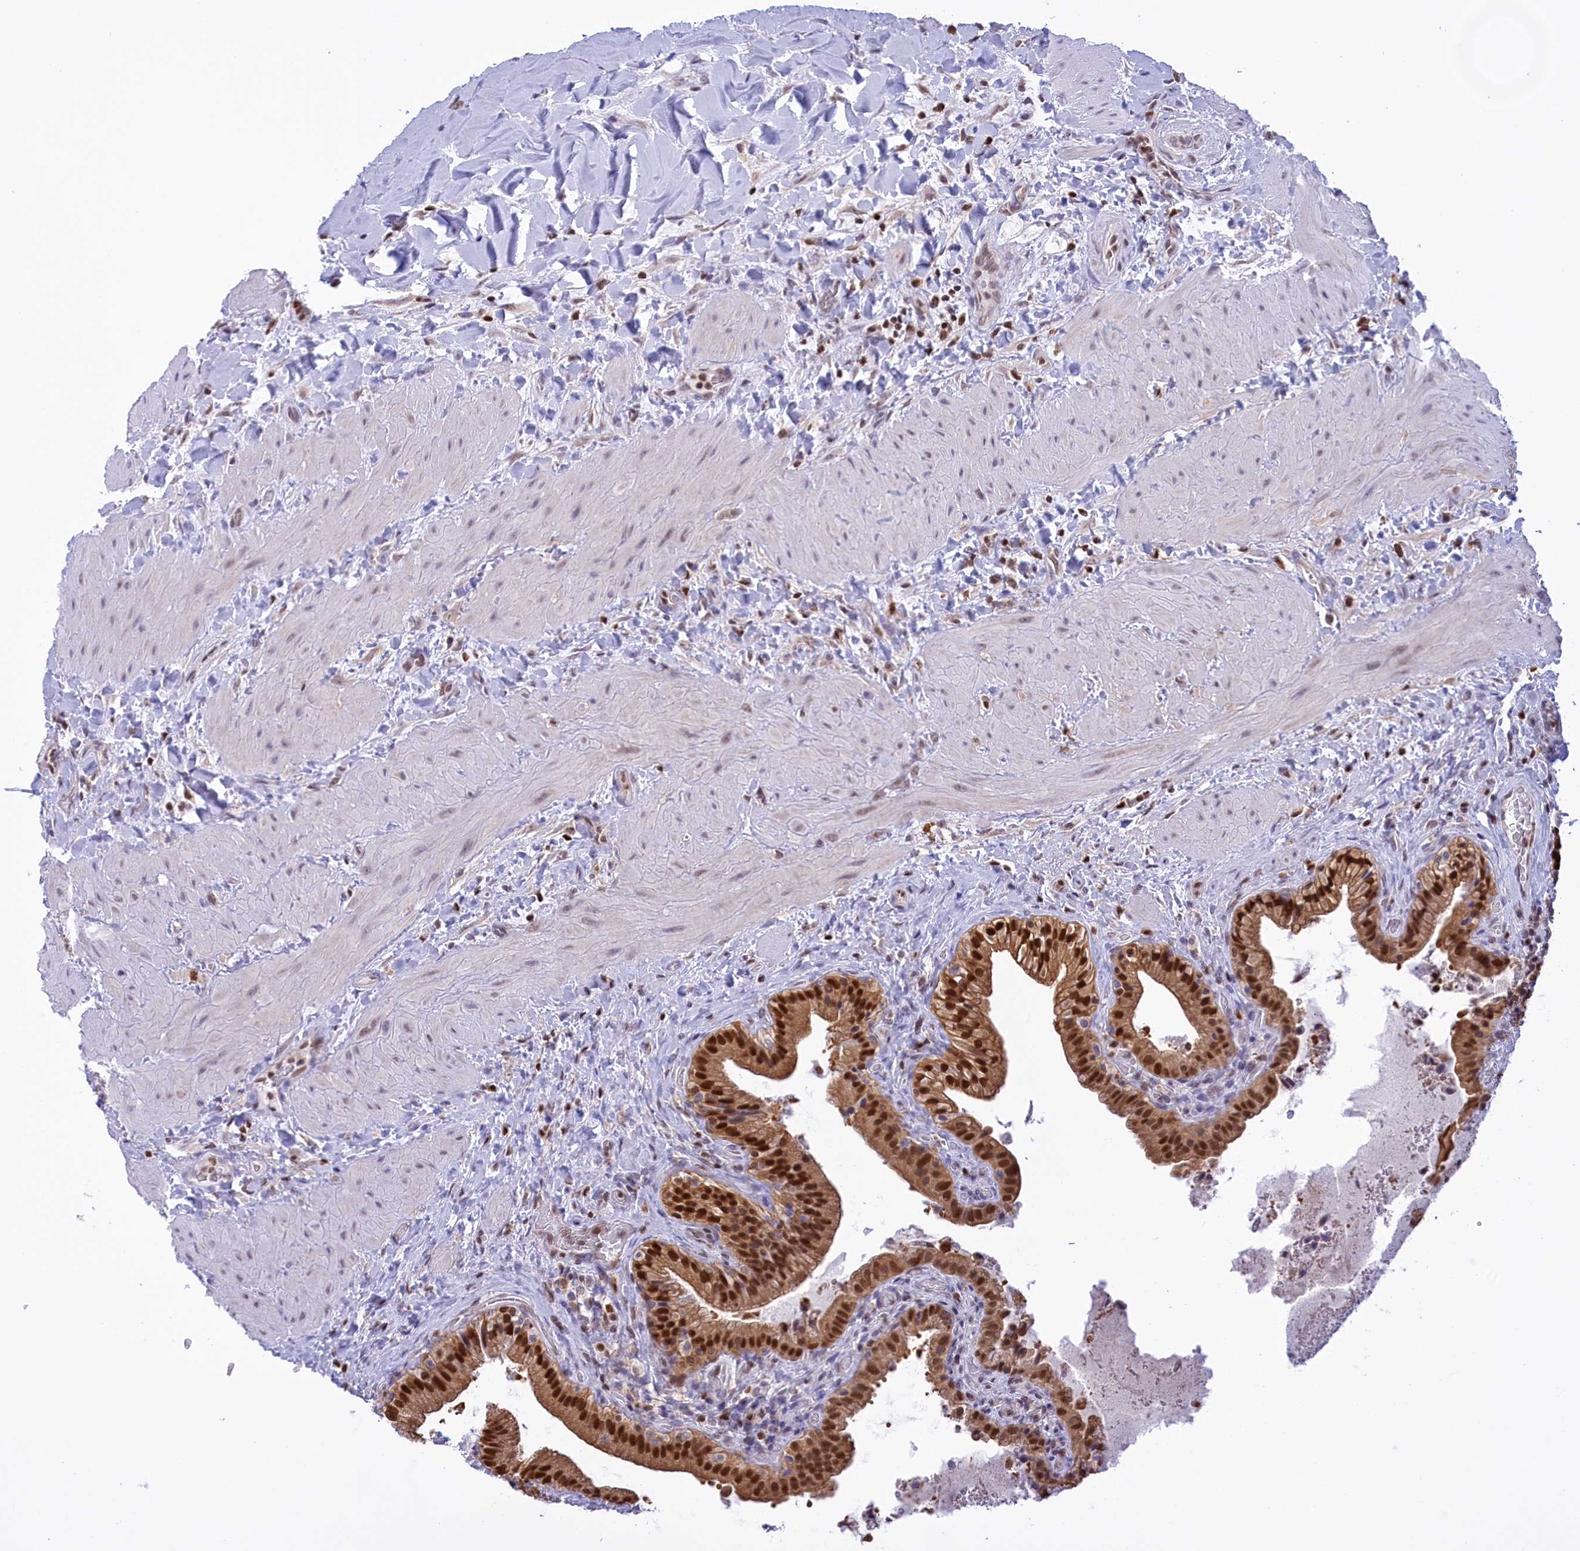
{"staining": {"intensity": "strong", "quantity": ">75%", "location": "cytoplasmic/membranous,nuclear"}, "tissue": "gallbladder", "cell_type": "Glandular cells", "image_type": "normal", "snomed": [{"axis": "morphology", "description": "Normal tissue, NOS"}, {"axis": "topography", "description": "Gallbladder"}], "caption": "This histopathology image demonstrates immunohistochemistry staining of normal gallbladder, with high strong cytoplasmic/membranous,nuclear positivity in about >75% of glandular cells.", "gene": "IZUMO2", "patient": {"sex": "male", "age": 24}}